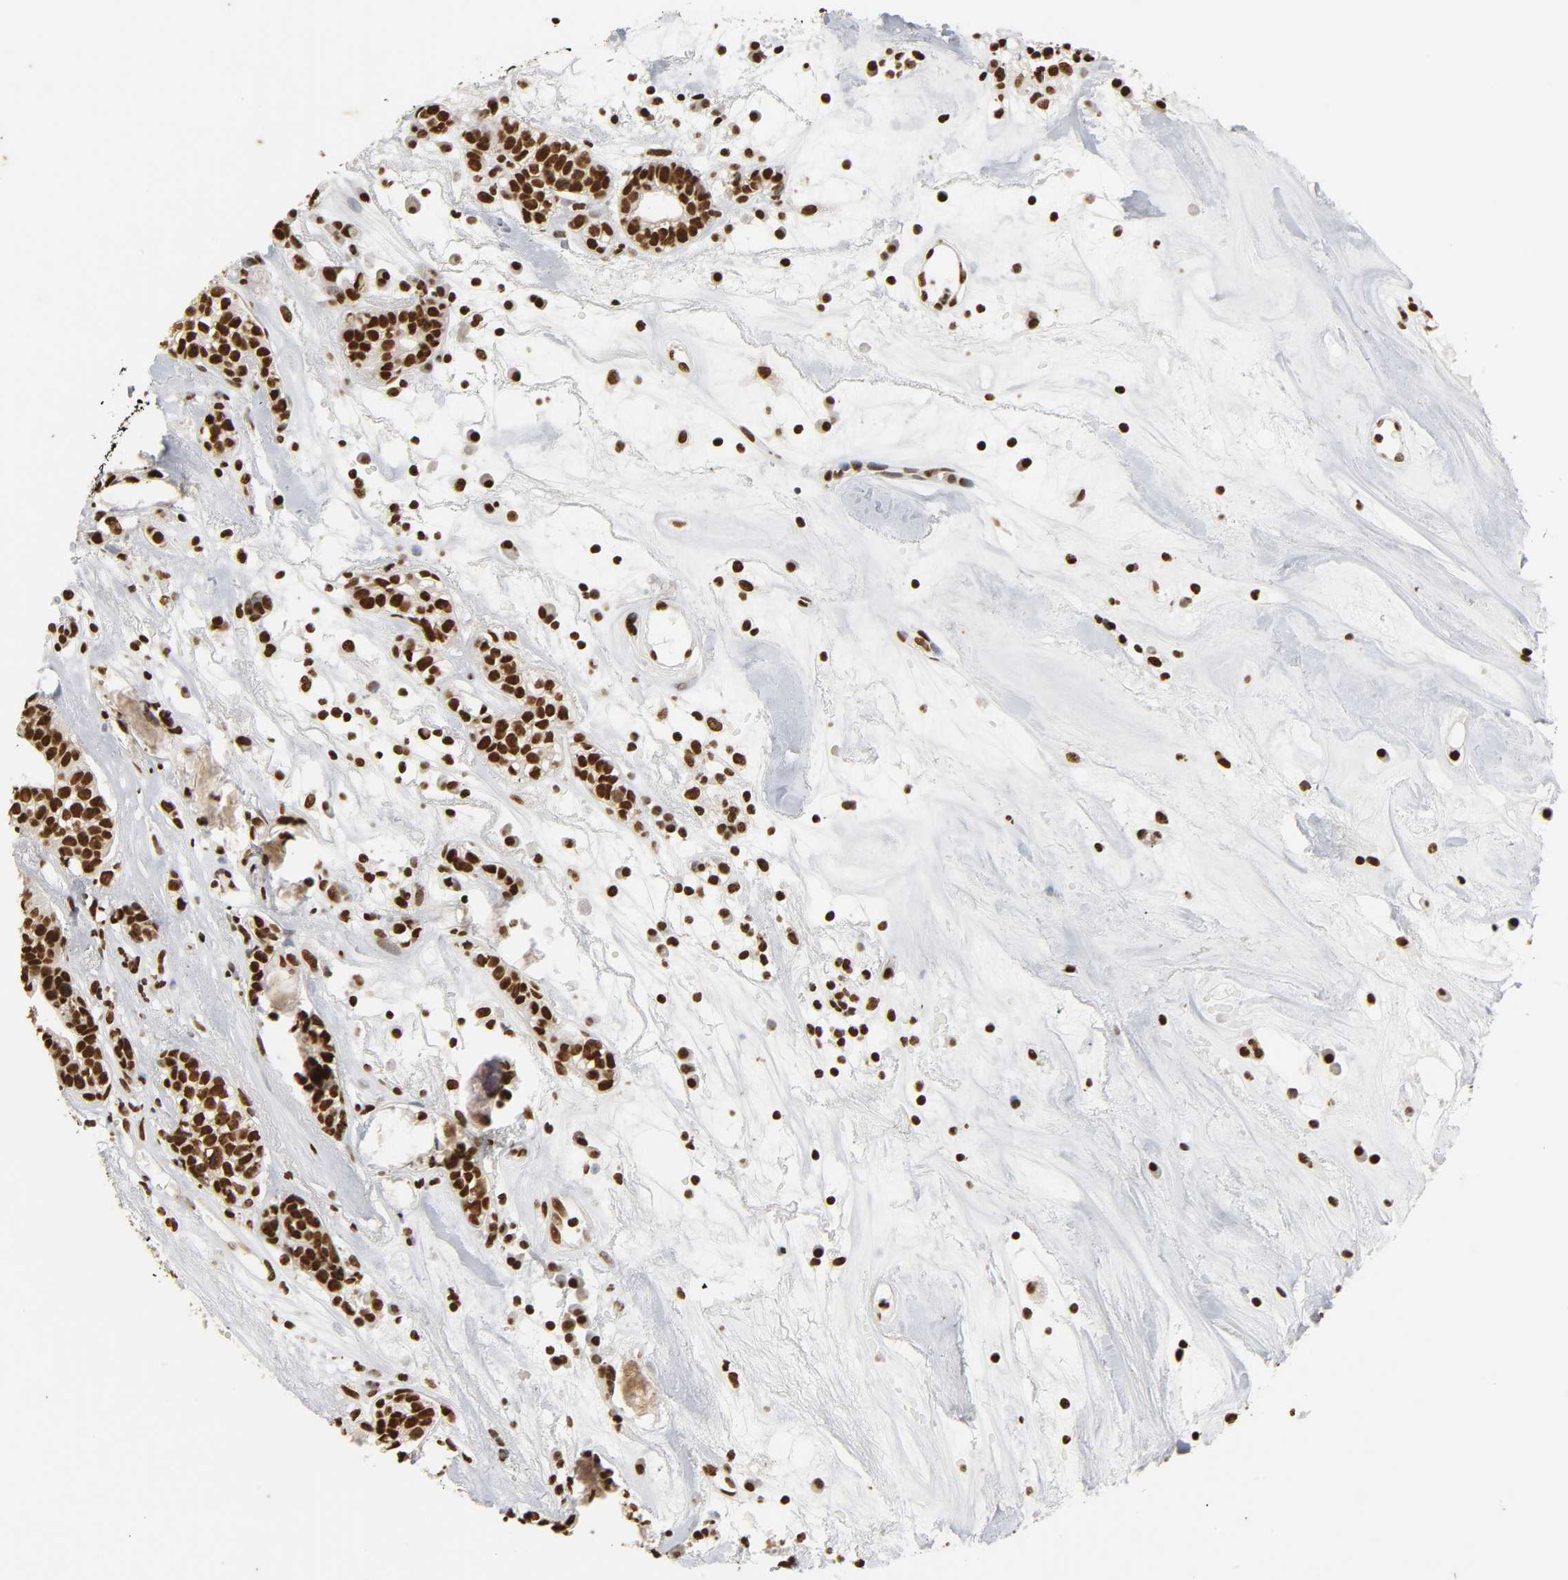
{"staining": {"intensity": "strong", "quantity": ">75%", "location": "nuclear"}, "tissue": "head and neck cancer", "cell_type": "Tumor cells", "image_type": "cancer", "snomed": [{"axis": "morphology", "description": "Adenocarcinoma, NOS"}, {"axis": "topography", "description": "Salivary gland"}, {"axis": "topography", "description": "Head-Neck"}], "caption": "Human head and neck cancer (adenocarcinoma) stained with a brown dye shows strong nuclear positive positivity in about >75% of tumor cells.", "gene": "HNRNPC", "patient": {"sex": "female", "age": 65}}